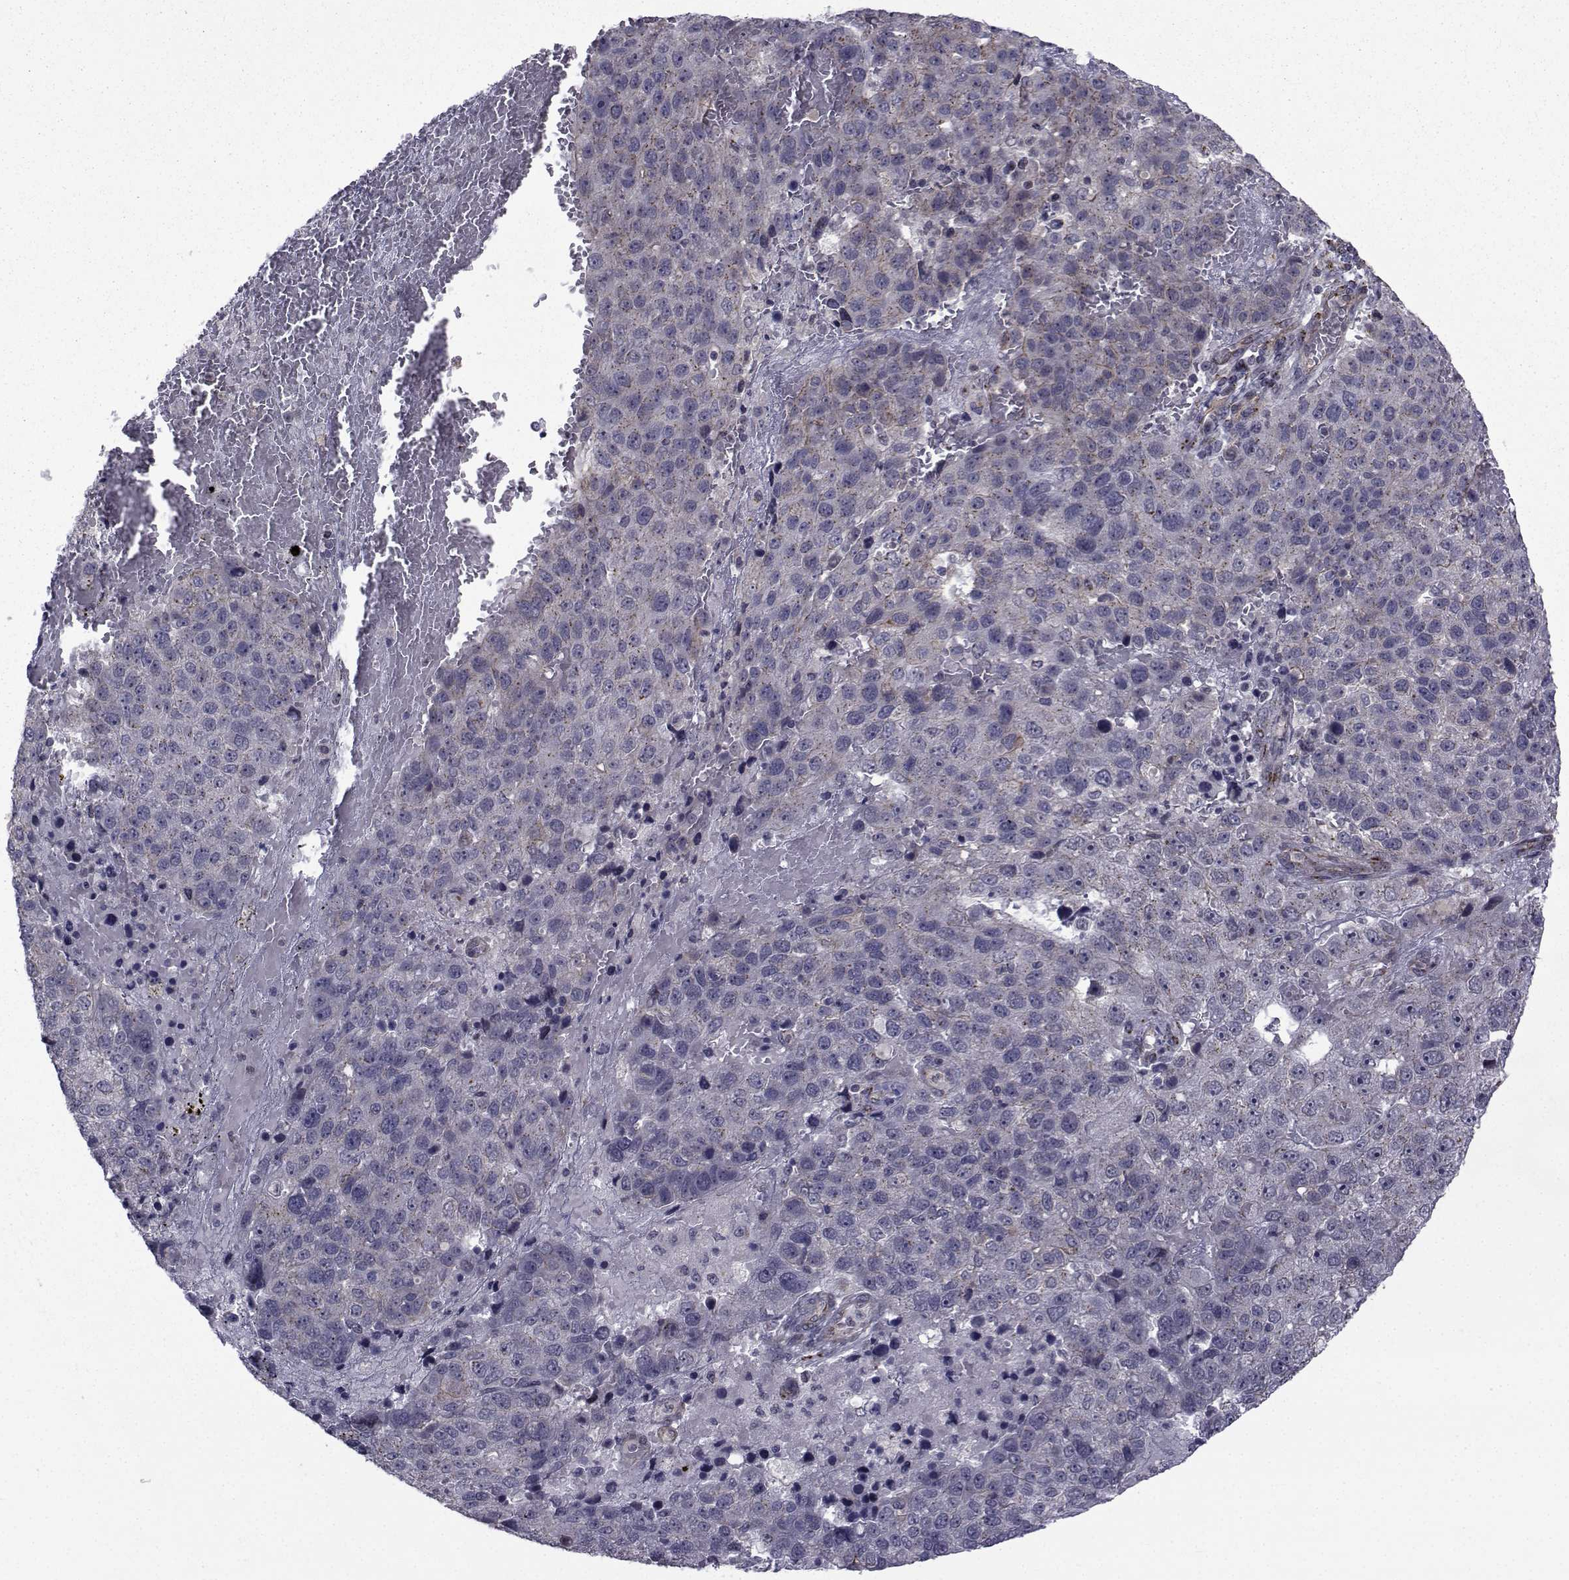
{"staining": {"intensity": "negative", "quantity": "none", "location": "none"}, "tissue": "pancreatic cancer", "cell_type": "Tumor cells", "image_type": "cancer", "snomed": [{"axis": "morphology", "description": "Adenocarcinoma, NOS"}, {"axis": "topography", "description": "Pancreas"}], "caption": "Immunohistochemistry (IHC) photomicrograph of adenocarcinoma (pancreatic) stained for a protein (brown), which demonstrates no staining in tumor cells. The staining was performed using DAB (3,3'-diaminobenzidine) to visualize the protein expression in brown, while the nuclei were stained in blue with hematoxylin (Magnification: 20x).", "gene": "ATP6V1C2", "patient": {"sex": "female", "age": 61}}